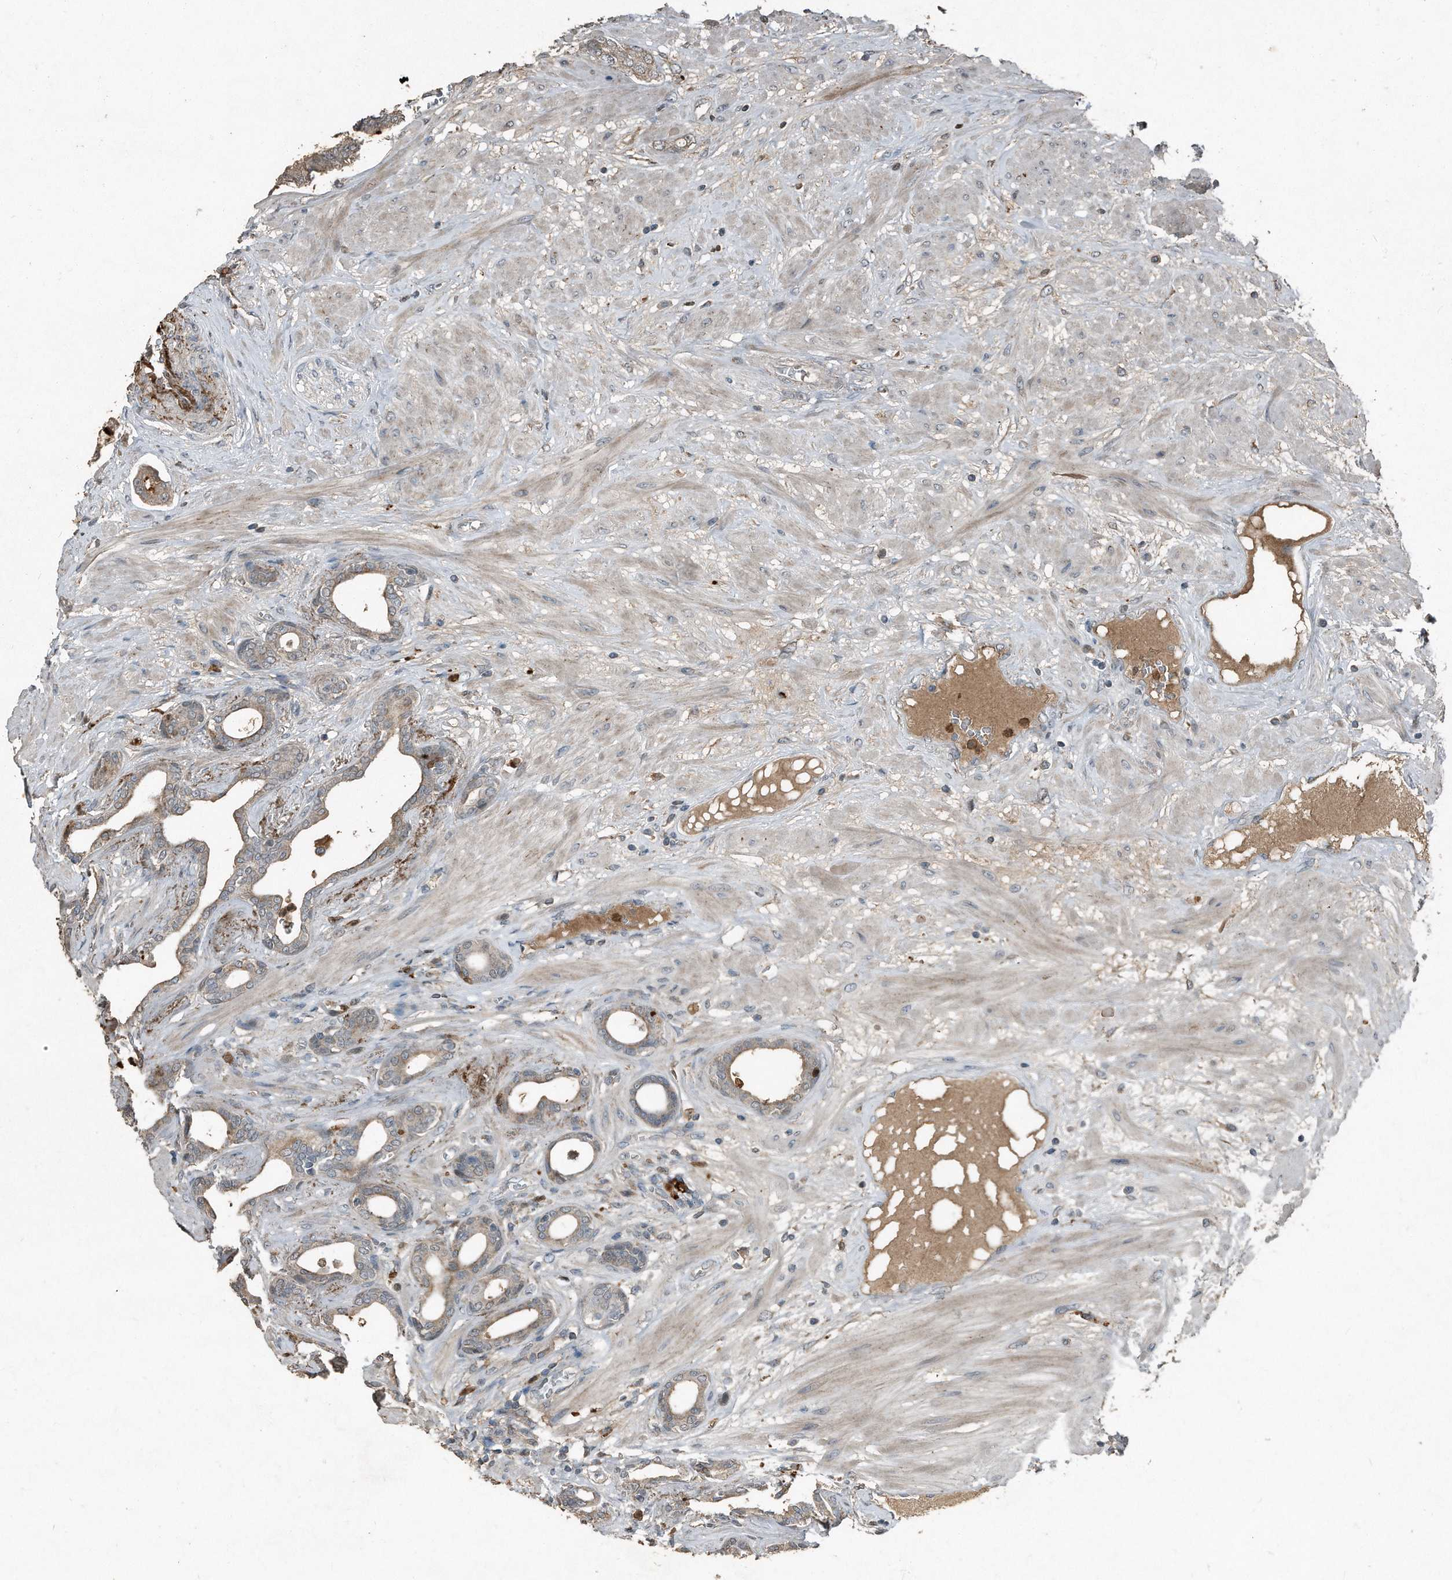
{"staining": {"intensity": "weak", "quantity": "25%-75%", "location": "cytoplasmic/membranous"}, "tissue": "prostate cancer", "cell_type": "Tumor cells", "image_type": "cancer", "snomed": [{"axis": "morphology", "description": "Adenocarcinoma, Low grade"}, {"axis": "topography", "description": "Prostate"}], "caption": "About 25%-75% of tumor cells in prostate cancer display weak cytoplasmic/membranous protein positivity as visualized by brown immunohistochemical staining.", "gene": "C9", "patient": {"sex": "male", "age": 60}}